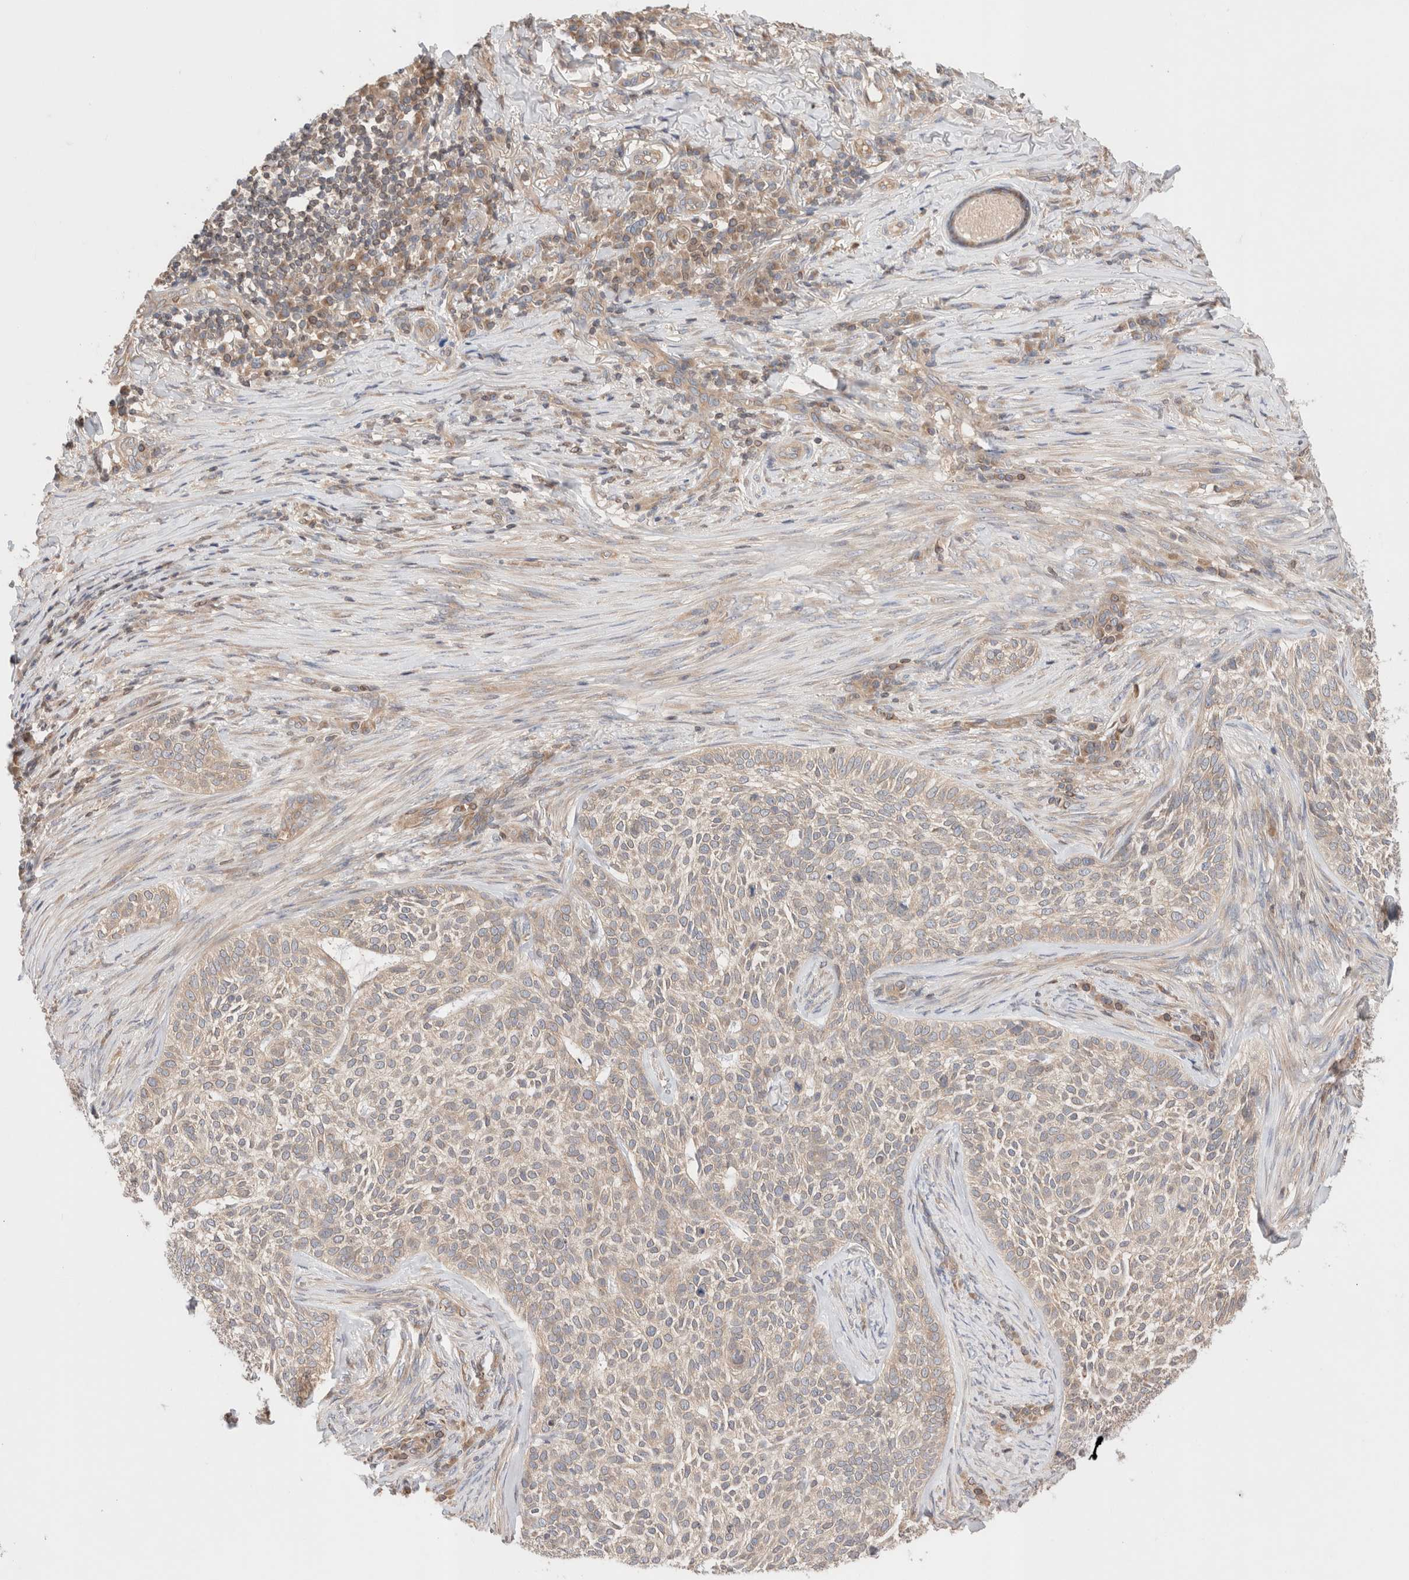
{"staining": {"intensity": "weak", "quantity": "<25%", "location": "cytoplasmic/membranous"}, "tissue": "skin cancer", "cell_type": "Tumor cells", "image_type": "cancer", "snomed": [{"axis": "morphology", "description": "Basal cell carcinoma"}, {"axis": "topography", "description": "Skin"}], "caption": "The micrograph reveals no significant positivity in tumor cells of basal cell carcinoma (skin).", "gene": "SIKE1", "patient": {"sex": "female", "age": 64}}